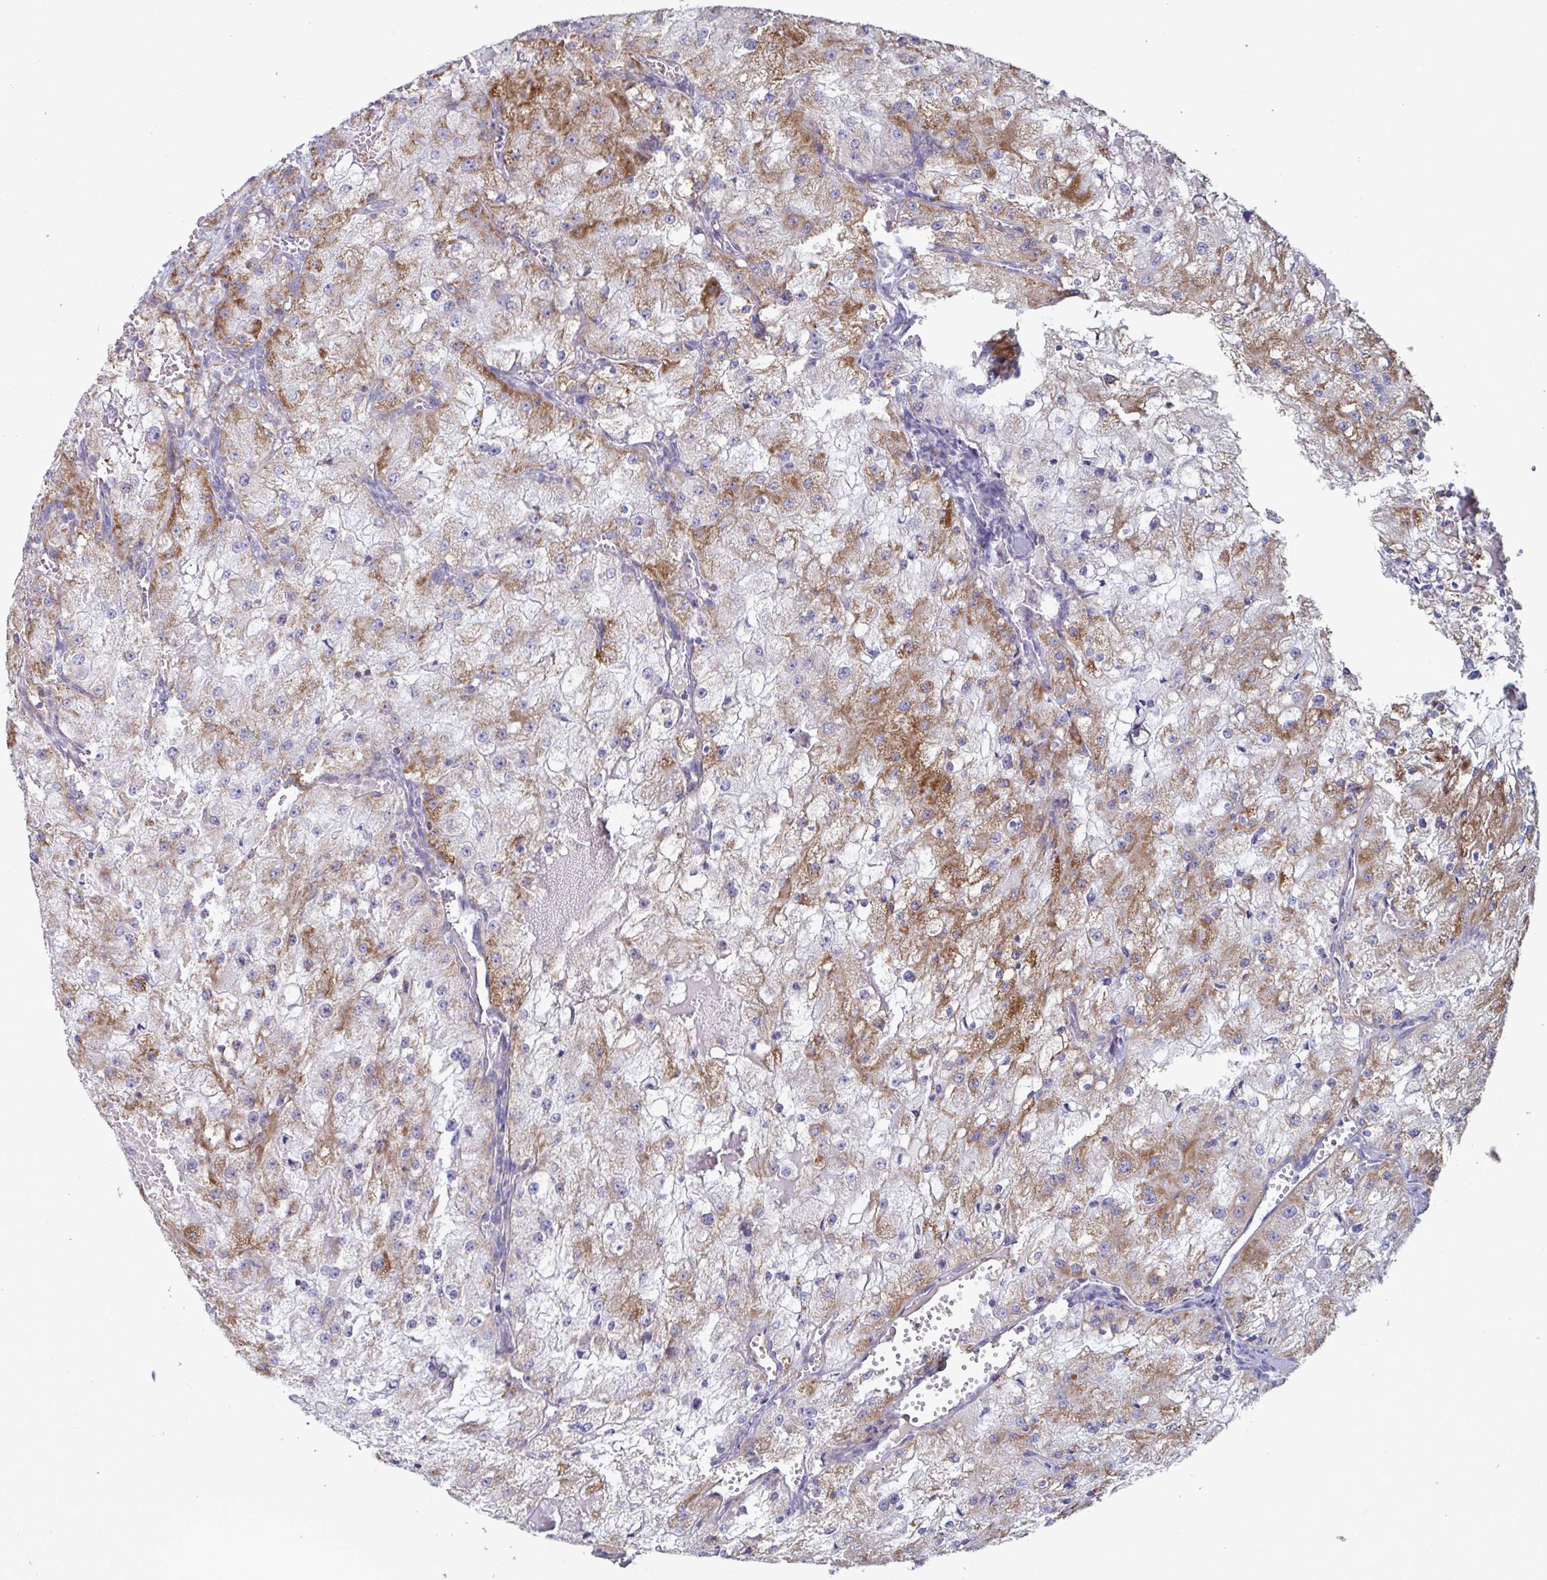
{"staining": {"intensity": "moderate", "quantity": ">75%", "location": "cytoplasmic/membranous"}, "tissue": "renal cancer", "cell_type": "Tumor cells", "image_type": "cancer", "snomed": [{"axis": "morphology", "description": "Adenocarcinoma, NOS"}, {"axis": "topography", "description": "Kidney"}], "caption": "Immunohistochemistry of renal cancer exhibits medium levels of moderate cytoplasmic/membranous staining in about >75% of tumor cells.", "gene": "BCAT2", "patient": {"sex": "female", "age": 74}}